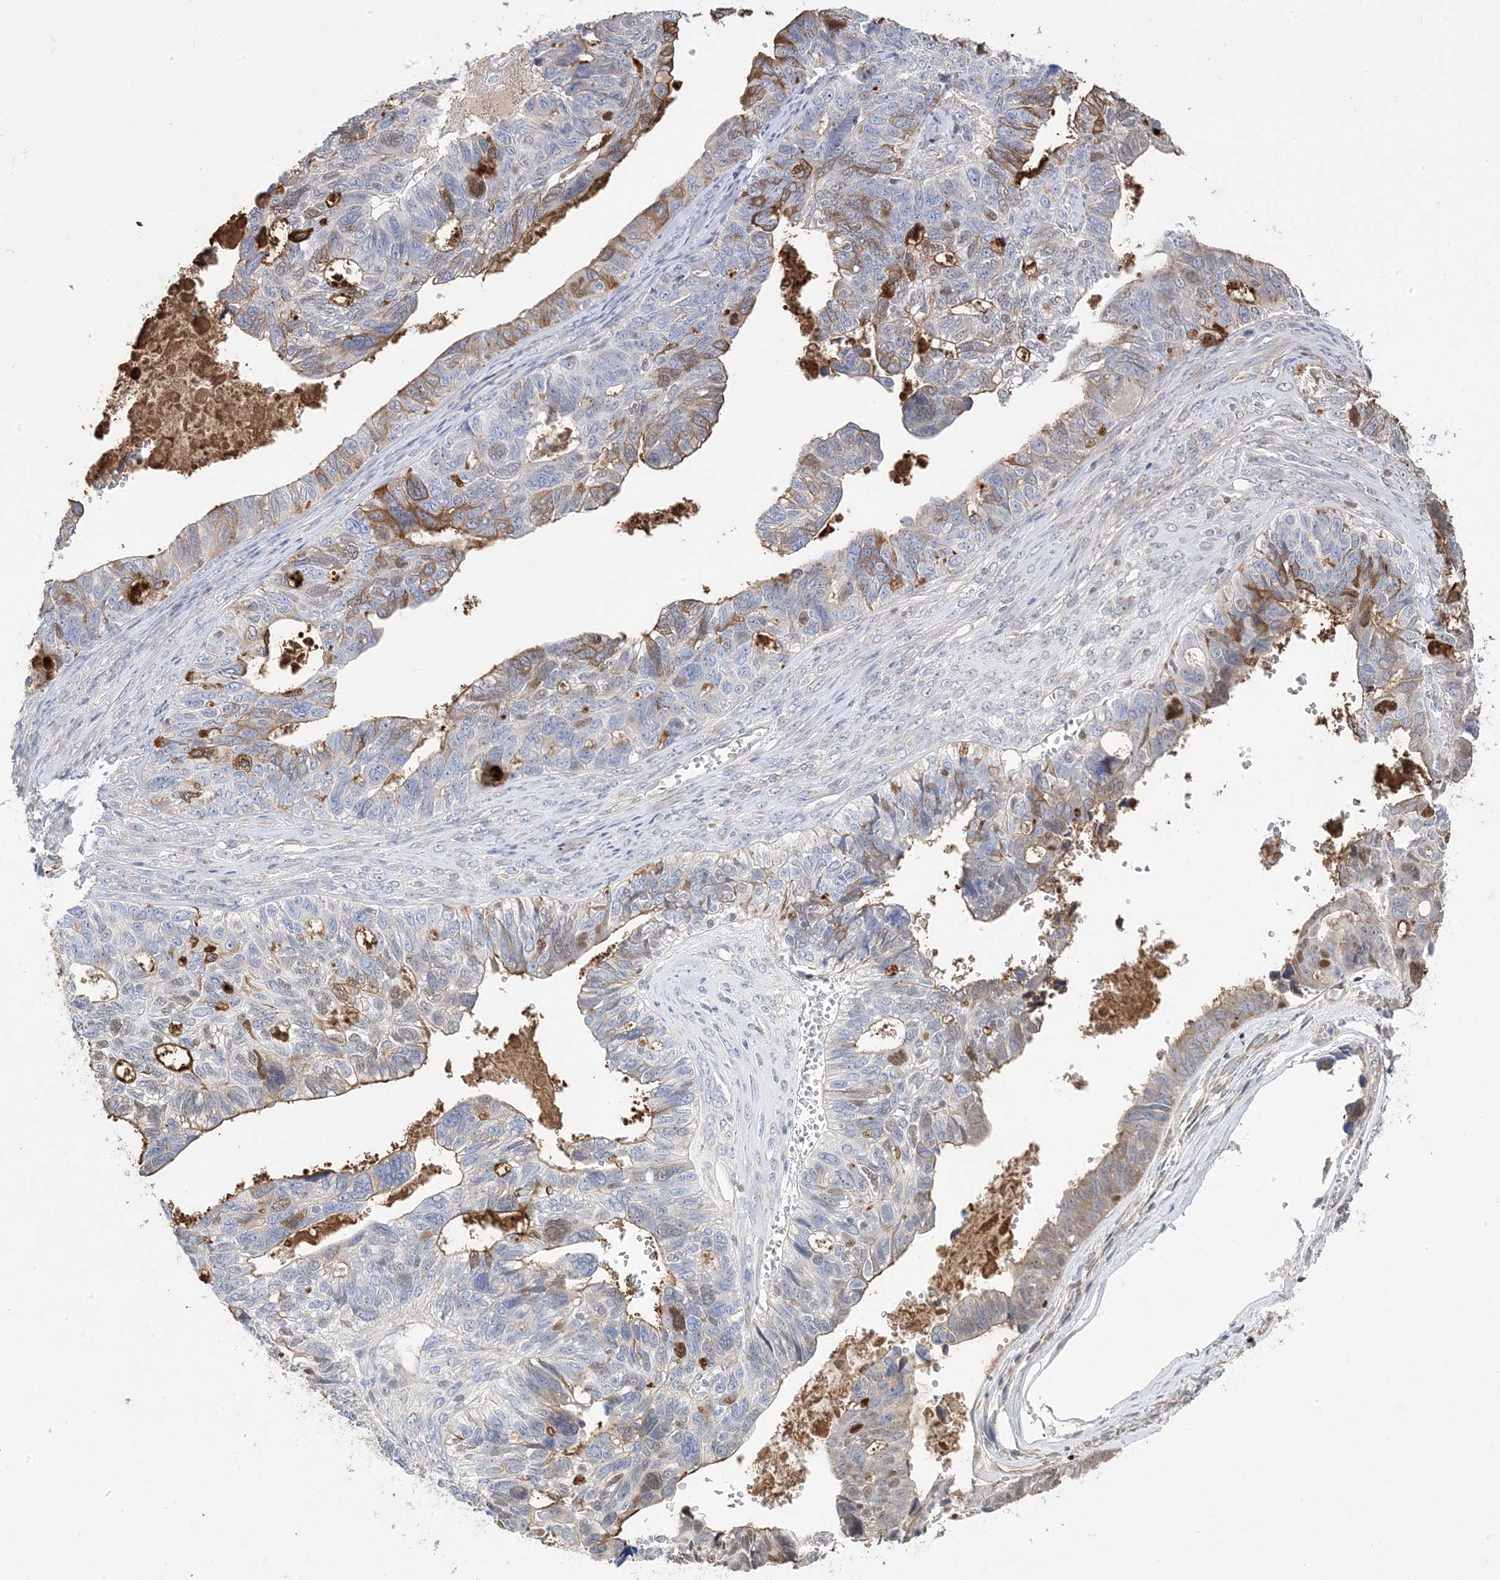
{"staining": {"intensity": "moderate", "quantity": "<25%", "location": "cytoplasmic/membranous"}, "tissue": "ovarian cancer", "cell_type": "Tumor cells", "image_type": "cancer", "snomed": [{"axis": "morphology", "description": "Cystadenocarcinoma, serous, NOS"}, {"axis": "topography", "description": "Ovary"}], "caption": "This is an image of immunohistochemistry (IHC) staining of serous cystadenocarcinoma (ovarian), which shows moderate positivity in the cytoplasmic/membranous of tumor cells.", "gene": "GTPBP6", "patient": {"sex": "female", "age": 79}}